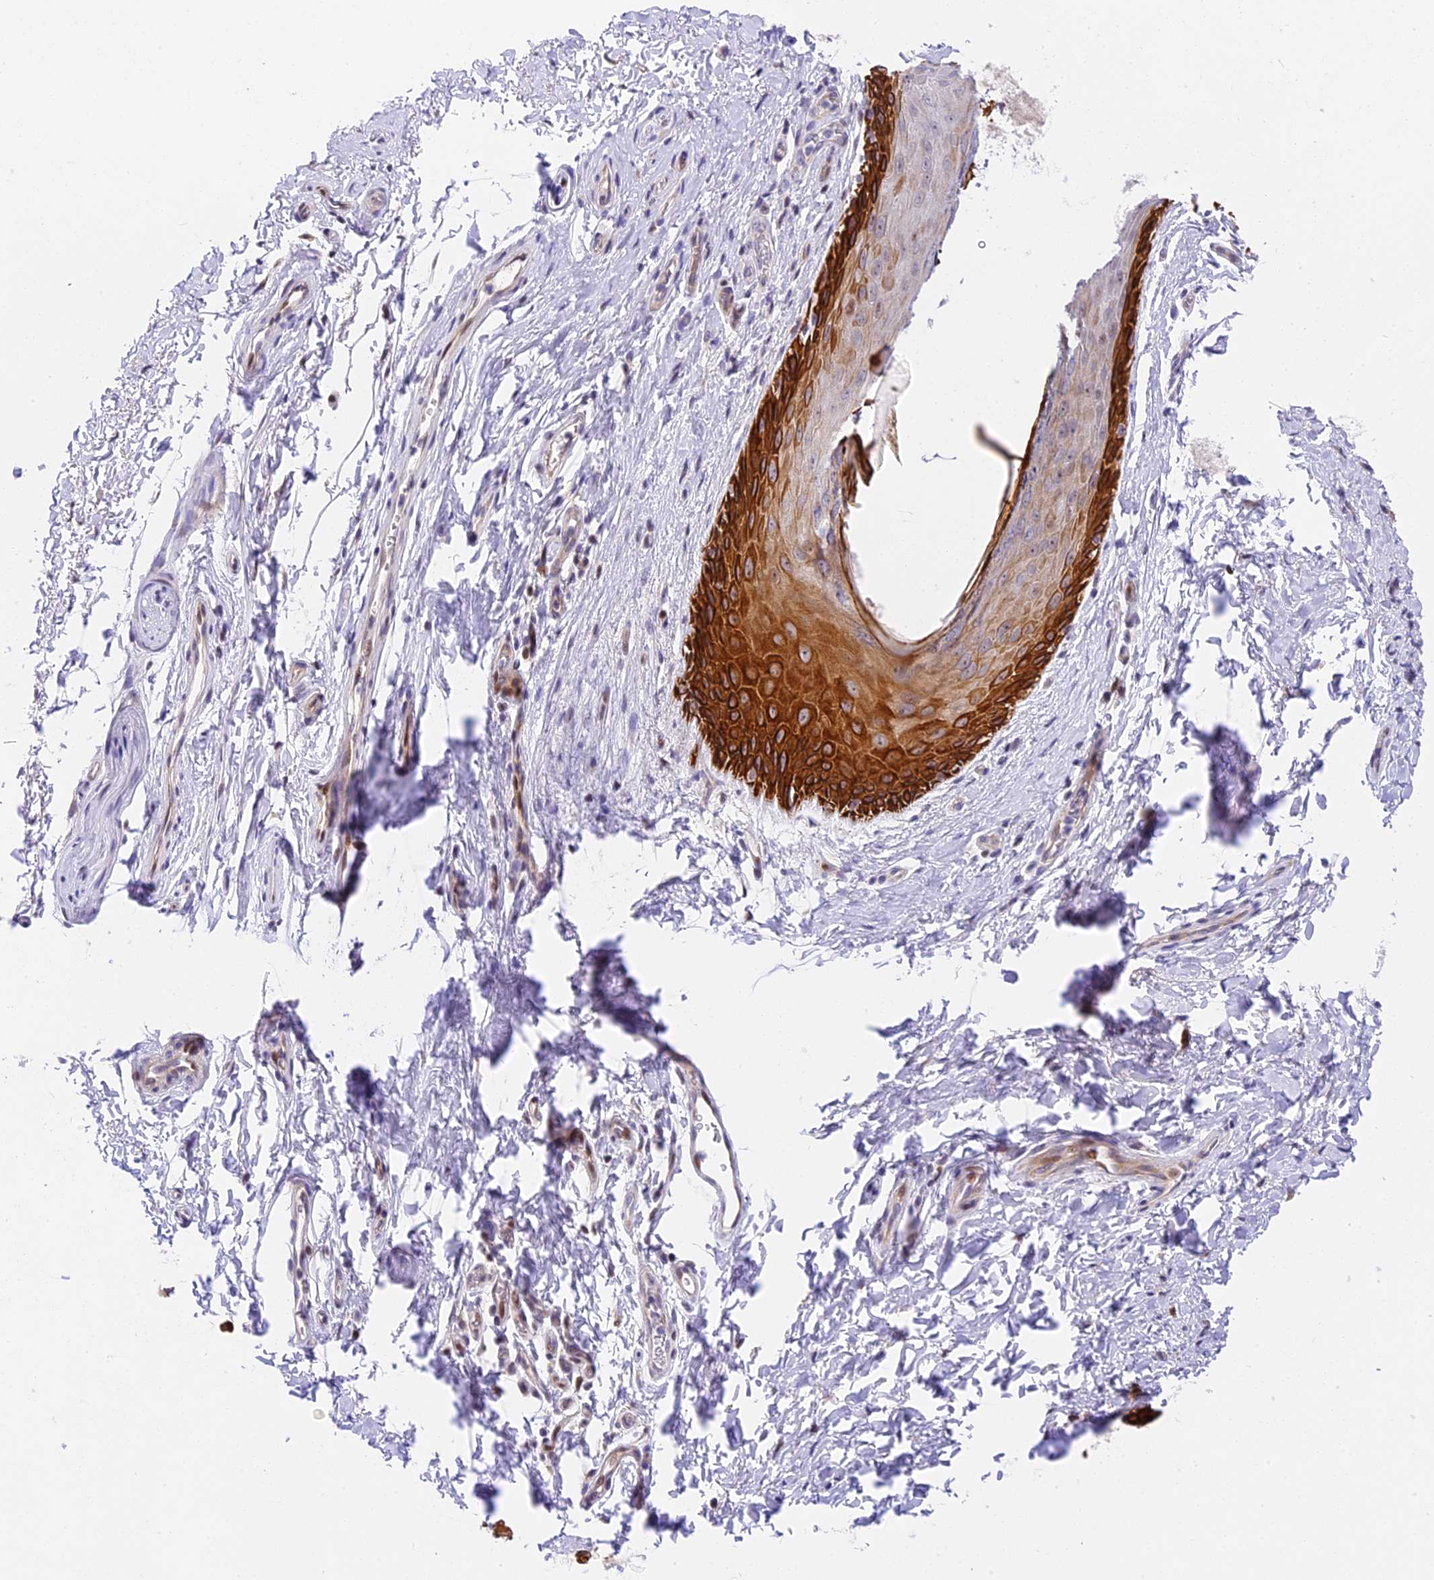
{"staining": {"intensity": "strong", "quantity": "25%-75%", "location": "cytoplasmic/membranous"}, "tissue": "skin", "cell_type": "Epidermal cells", "image_type": "normal", "snomed": [{"axis": "morphology", "description": "Normal tissue, NOS"}, {"axis": "topography", "description": "Anal"}], "caption": "The immunohistochemical stain labels strong cytoplasmic/membranous positivity in epidermal cells of unremarkable skin.", "gene": "MIDN", "patient": {"sex": "male", "age": 44}}